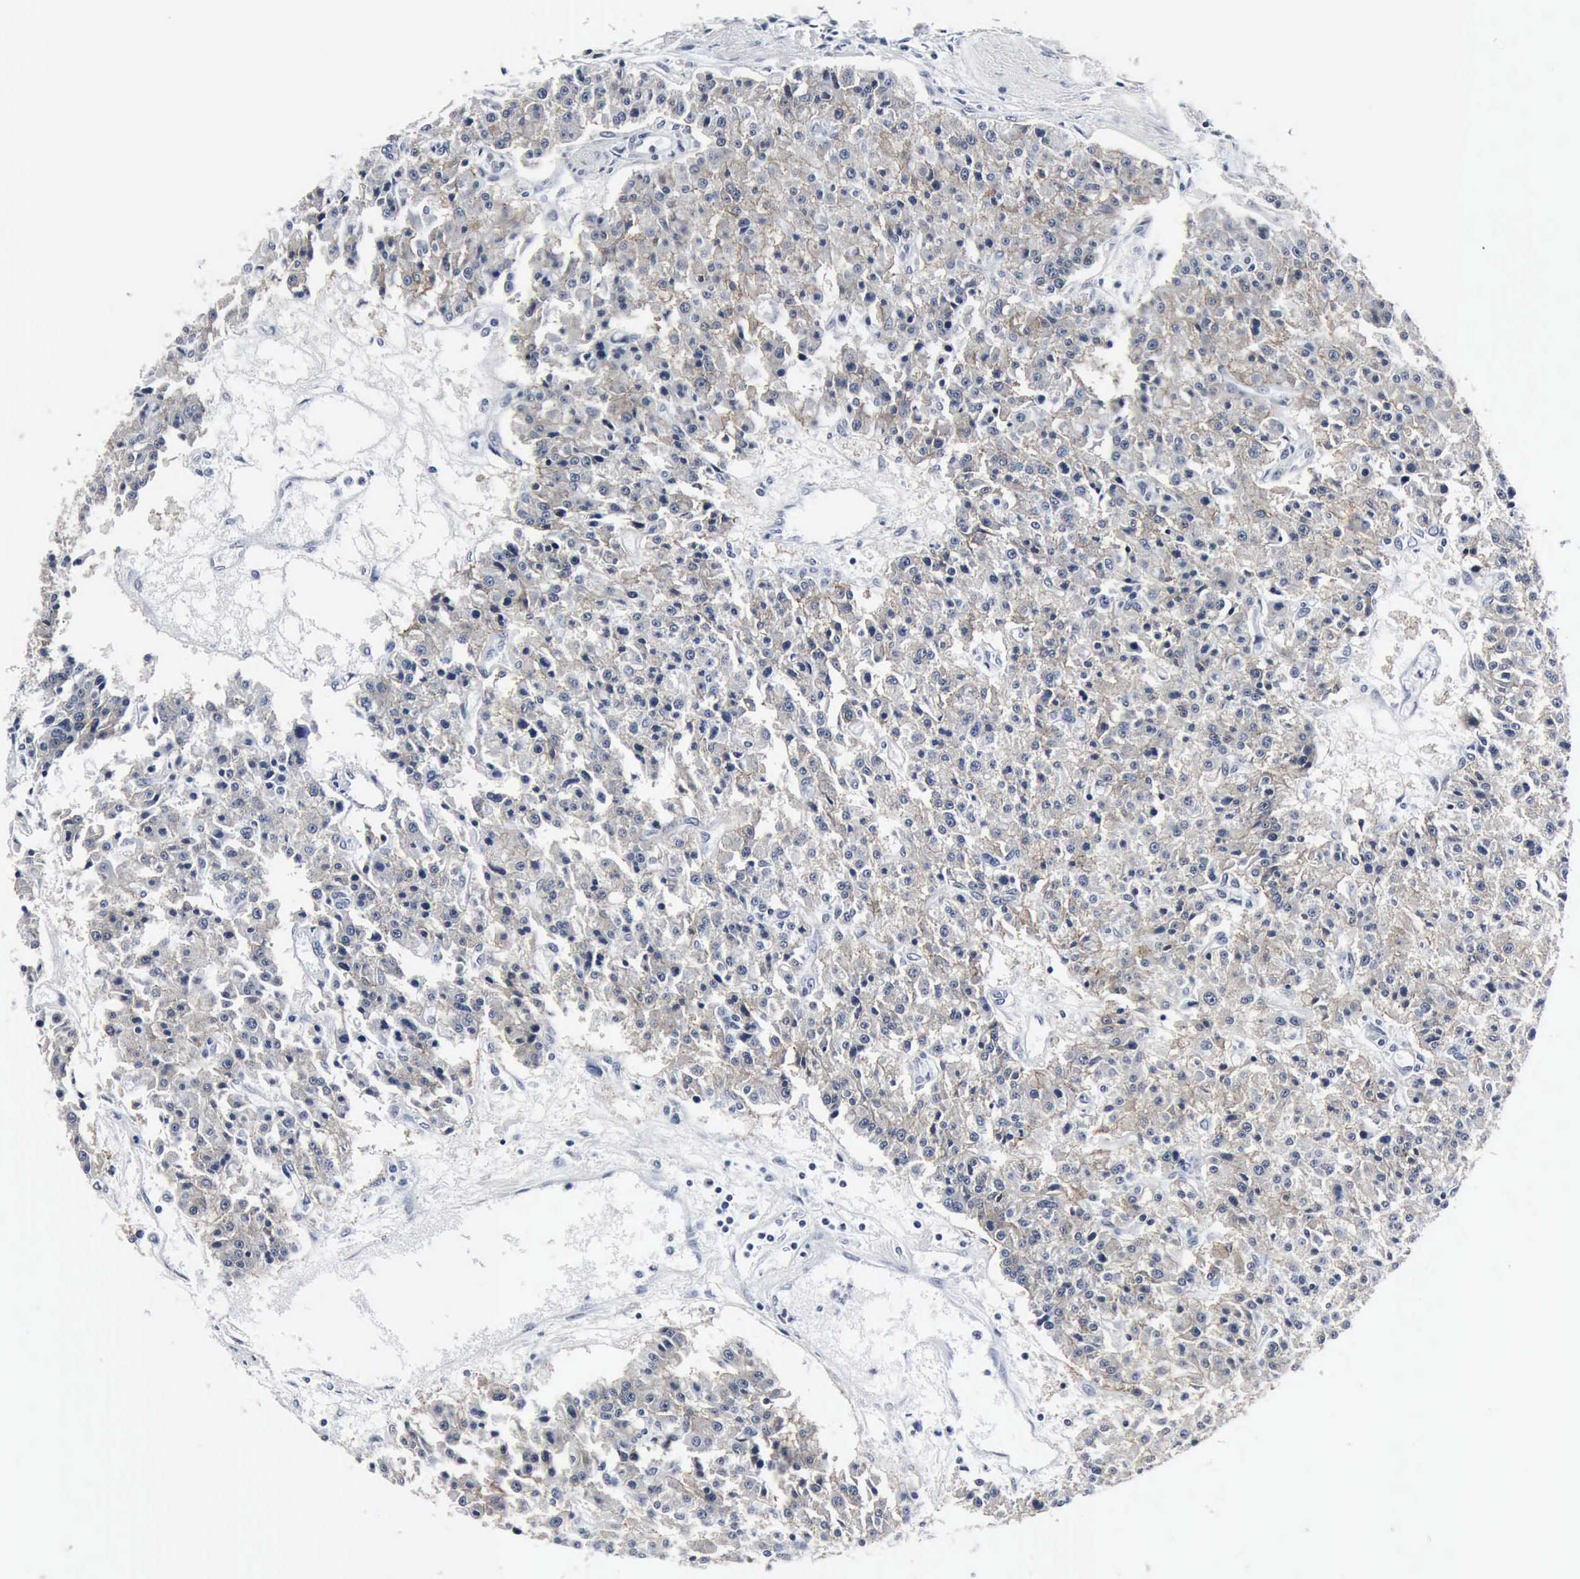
{"staining": {"intensity": "weak", "quantity": "25%-75%", "location": "cytoplasmic/membranous"}, "tissue": "carcinoid", "cell_type": "Tumor cells", "image_type": "cancer", "snomed": [{"axis": "morphology", "description": "Carcinoid, malignant, NOS"}, {"axis": "topography", "description": "Stomach"}], "caption": "Carcinoid was stained to show a protein in brown. There is low levels of weak cytoplasmic/membranous expression in about 25%-75% of tumor cells.", "gene": "SNAP25", "patient": {"sex": "female", "age": 76}}